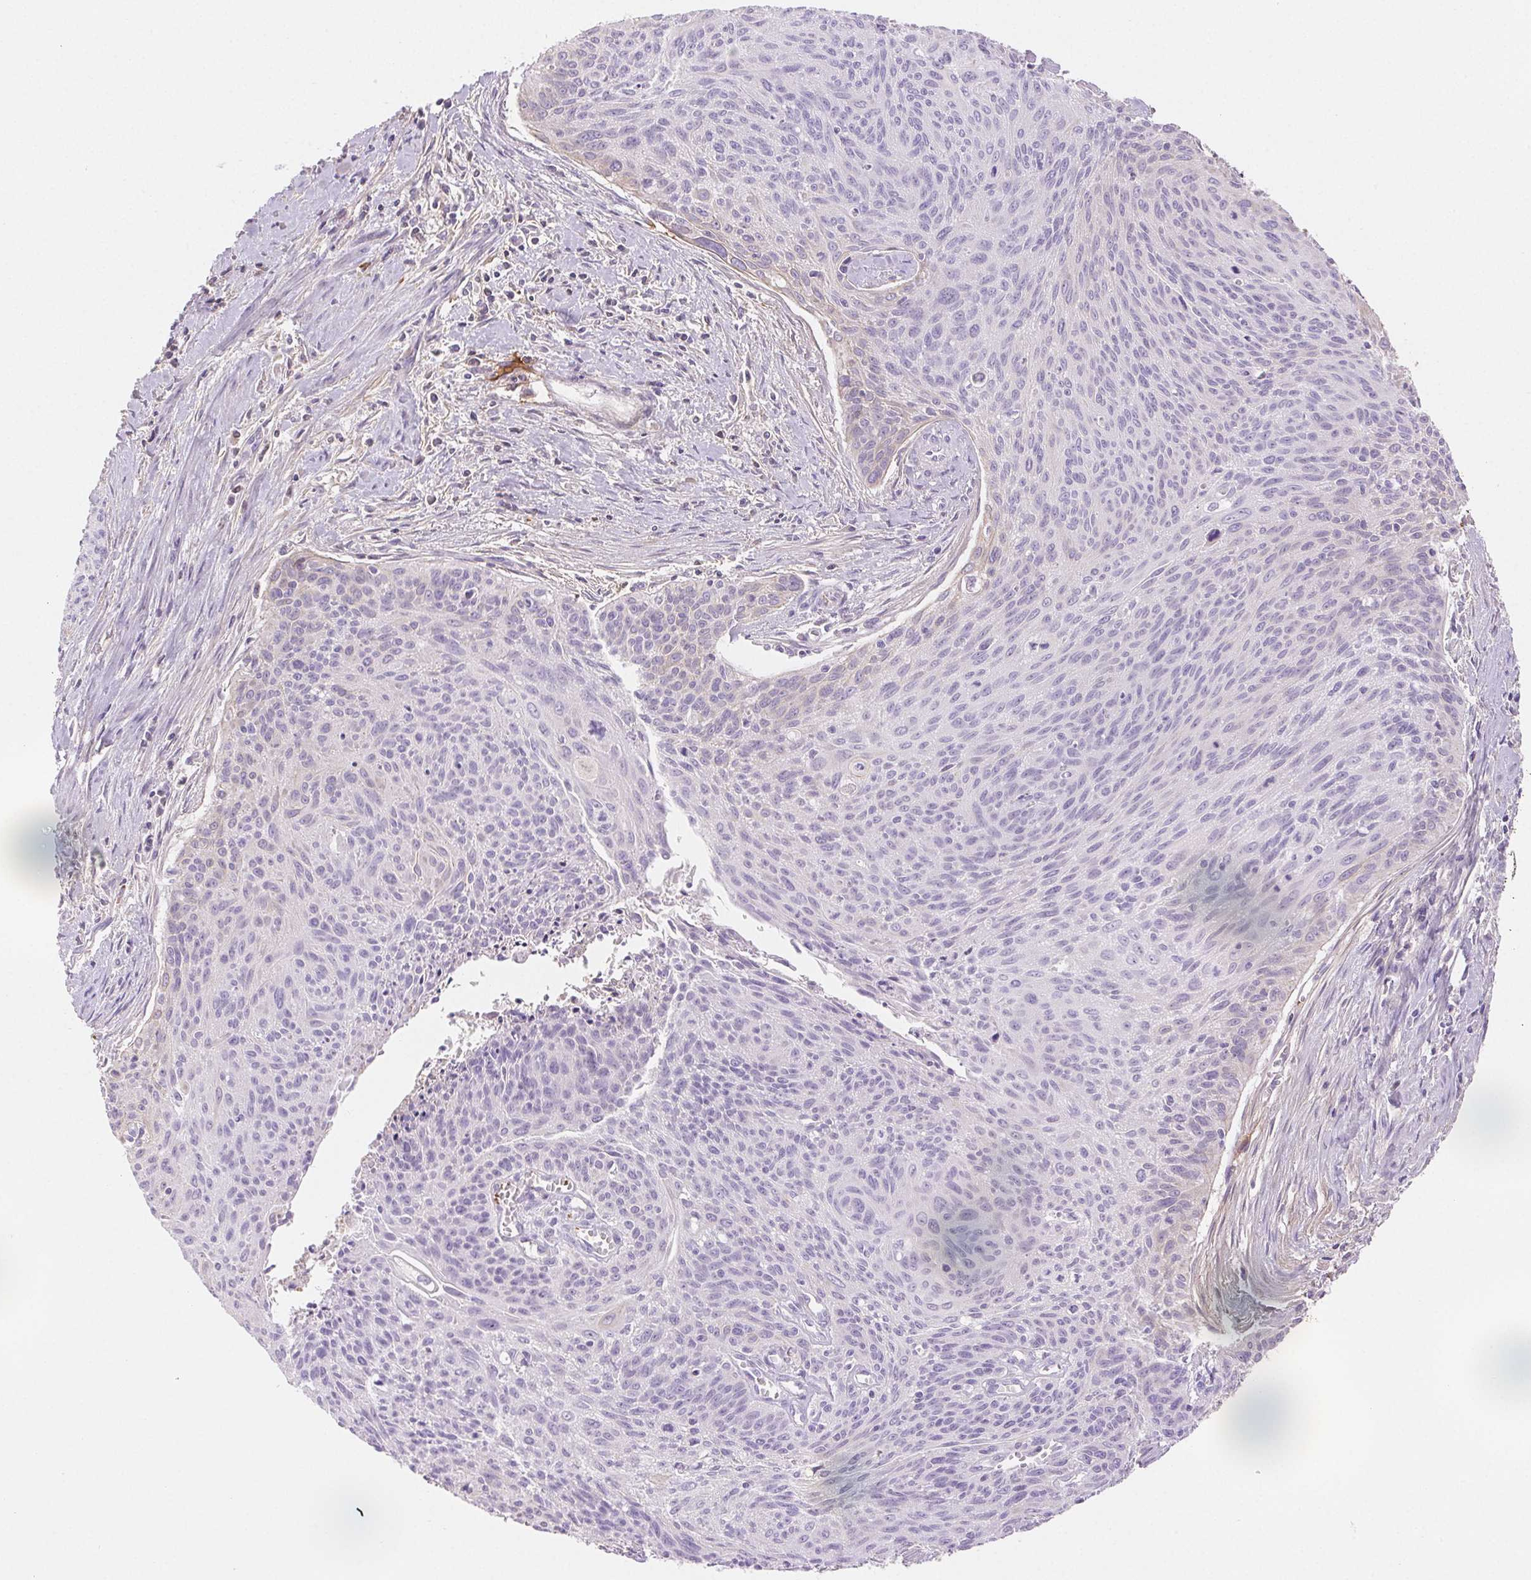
{"staining": {"intensity": "negative", "quantity": "none", "location": "none"}, "tissue": "cervical cancer", "cell_type": "Tumor cells", "image_type": "cancer", "snomed": [{"axis": "morphology", "description": "Squamous cell carcinoma, NOS"}, {"axis": "topography", "description": "Cervix"}], "caption": "The histopathology image demonstrates no significant positivity in tumor cells of cervical cancer.", "gene": "FGA", "patient": {"sex": "female", "age": 55}}